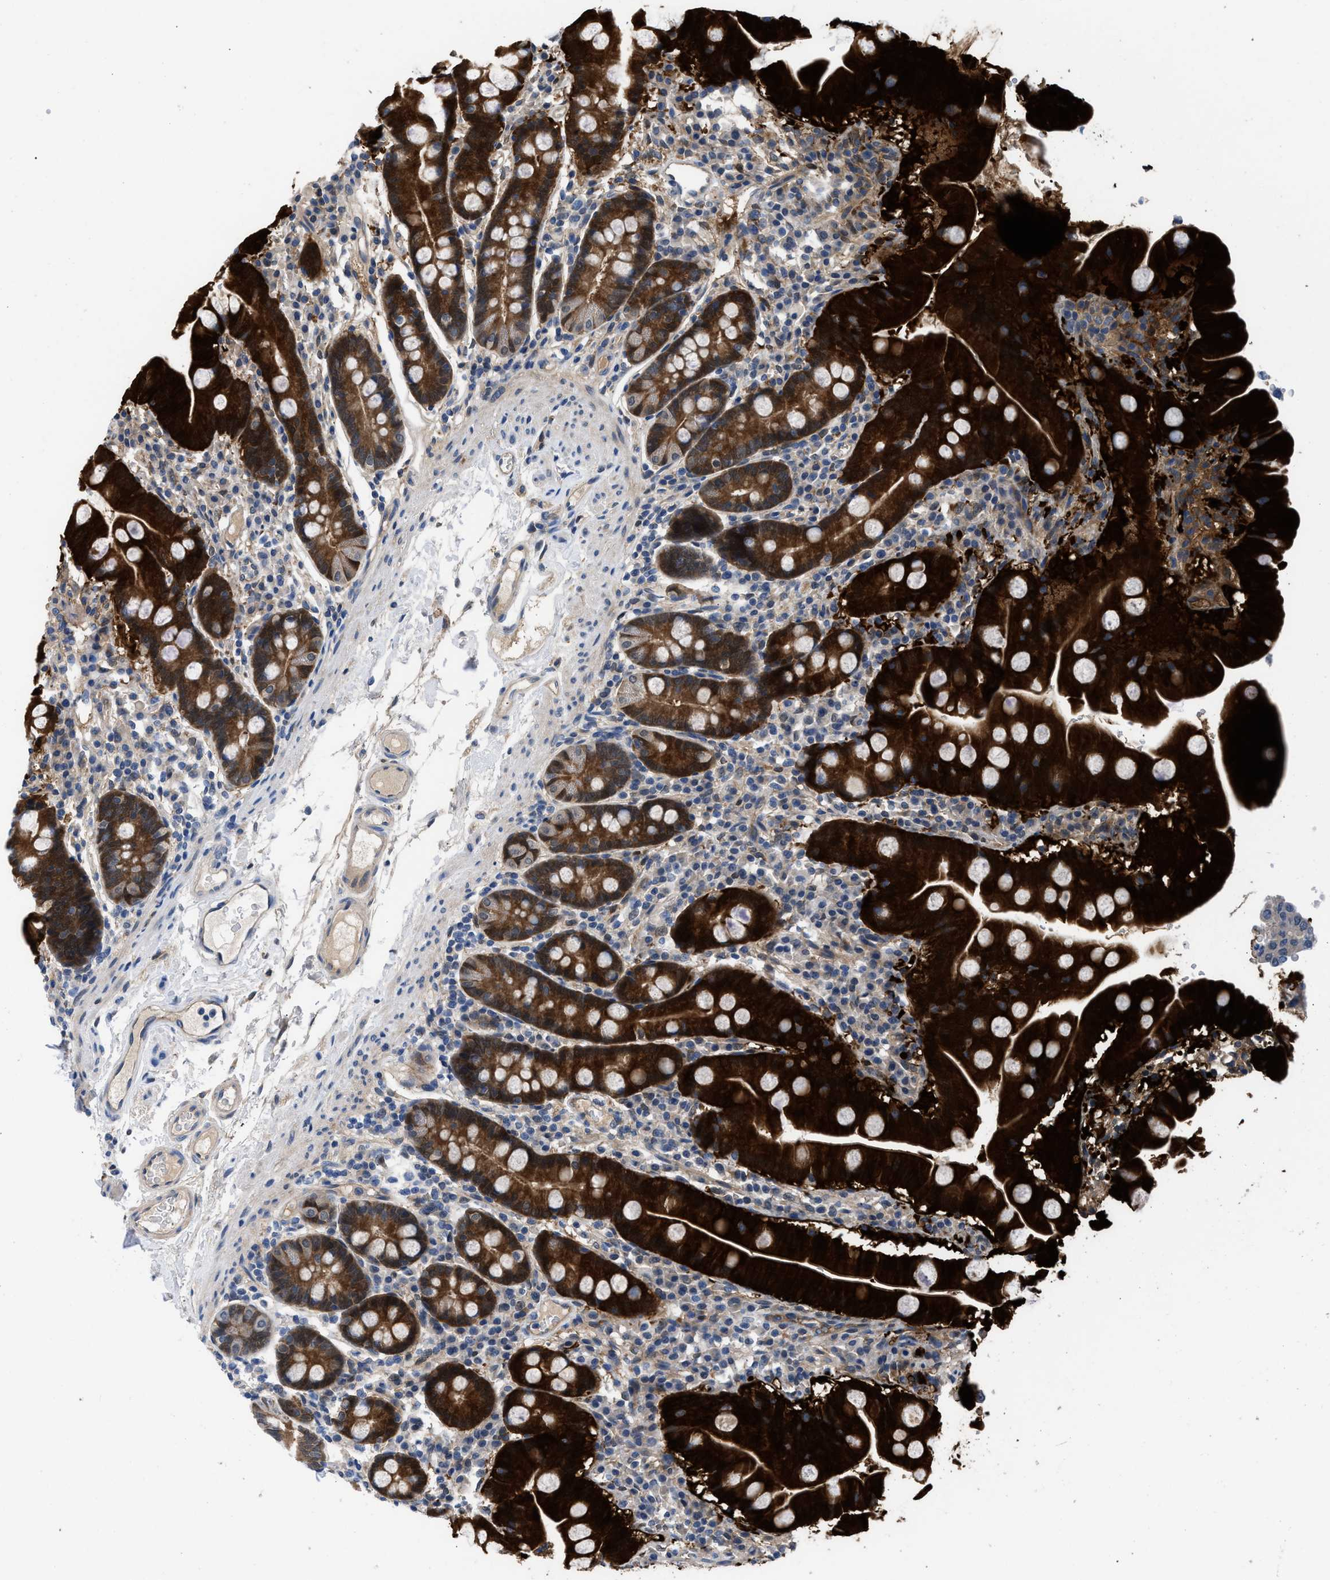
{"staining": {"intensity": "strong", "quantity": ">75%", "location": "cytoplasmic/membranous"}, "tissue": "duodenum", "cell_type": "Glandular cells", "image_type": "normal", "snomed": [{"axis": "morphology", "description": "Normal tissue, NOS"}, {"axis": "topography", "description": "Duodenum"}], "caption": "Glandular cells show high levels of strong cytoplasmic/membranous expression in approximately >75% of cells in unremarkable human duodenum.", "gene": "CBR1", "patient": {"sex": "male", "age": 50}}